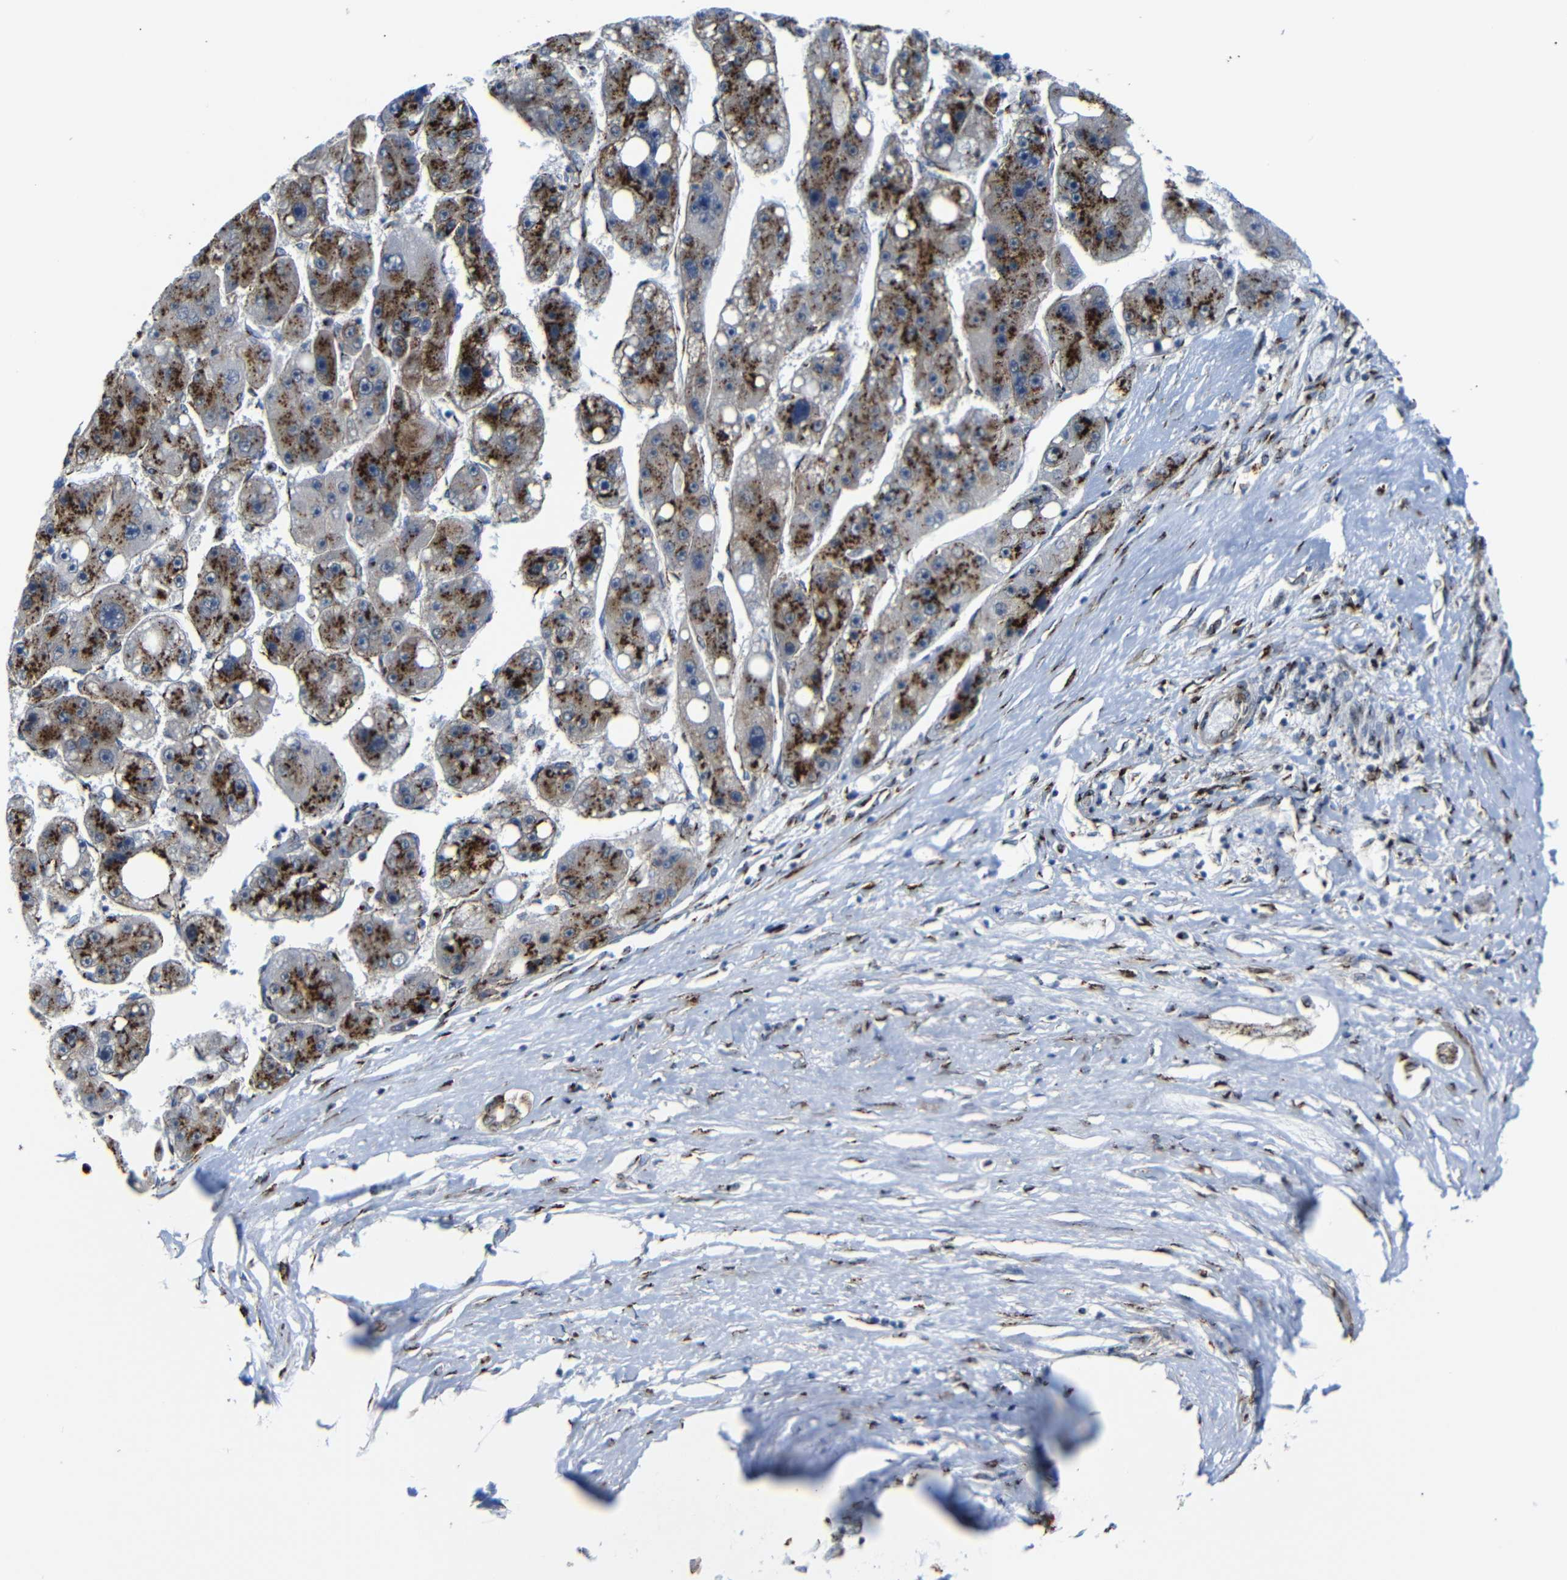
{"staining": {"intensity": "strong", "quantity": ">75%", "location": "cytoplasmic/membranous"}, "tissue": "liver cancer", "cell_type": "Tumor cells", "image_type": "cancer", "snomed": [{"axis": "morphology", "description": "Carcinoma, Hepatocellular, NOS"}, {"axis": "topography", "description": "Liver"}], "caption": "This image demonstrates immunohistochemistry (IHC) staining of liver cancer, with high strong cytoplasmic/membranous expression in about >75% of tumor cells.", "gene": "TGOLN2", "patient": {"sex": "female", "age": 61}}